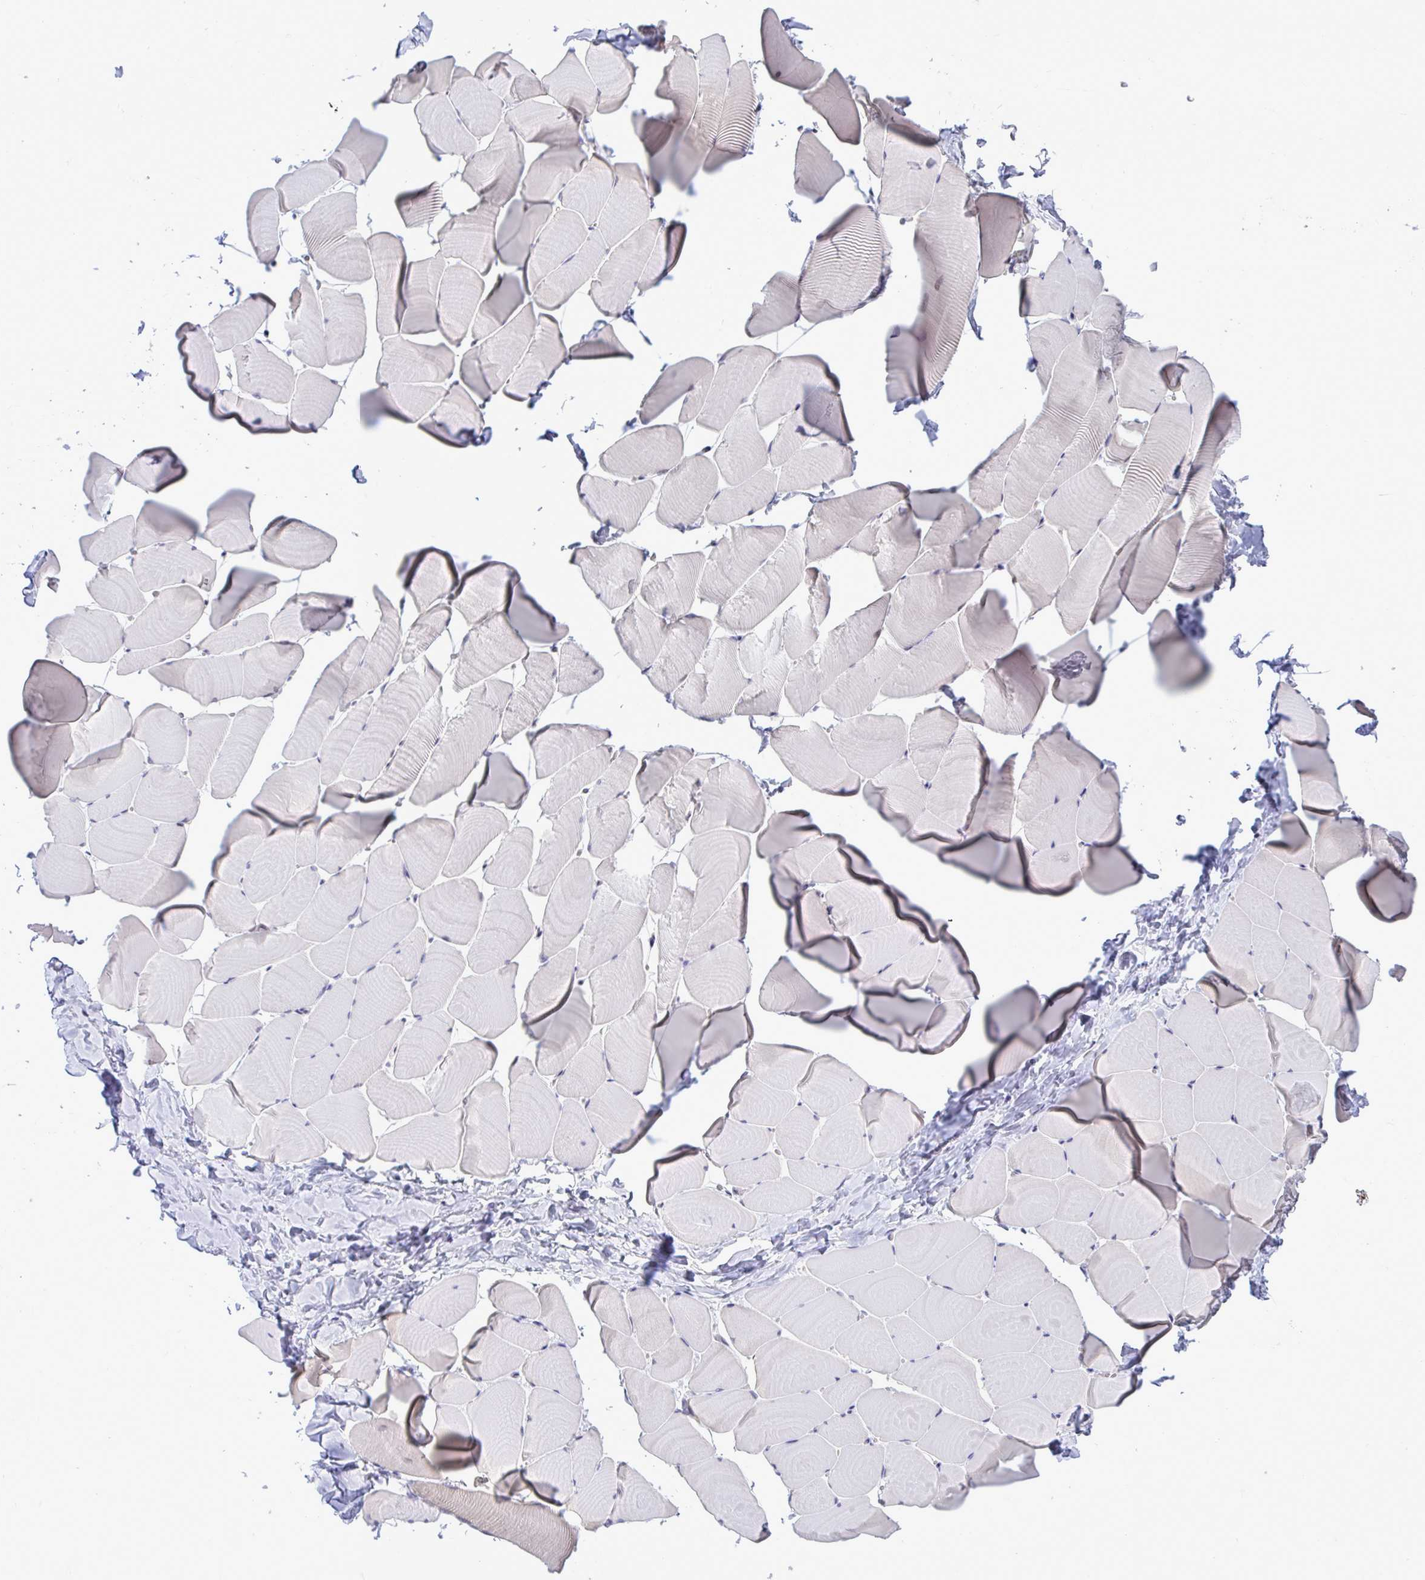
{"staining": {"intensity": "moderate", "quantity": "<25%", "location": "nuclear"}, "tissue": "skeletal muscle", "cell_type": "Myocytes", "image_type": "normal", "snomed": [{"axis": "morphology", "description": "Normal tissue, NOS"}, {"axis": "topography", "description": "Skeletal muscle"}], "caption": "Protein analysis of normal skeletal muscle demonstrates moderate nuclear expression in approximately <25% of myocytes.", "gene": "C1QL2", "patient": {"sex": "male", "age": 25}}